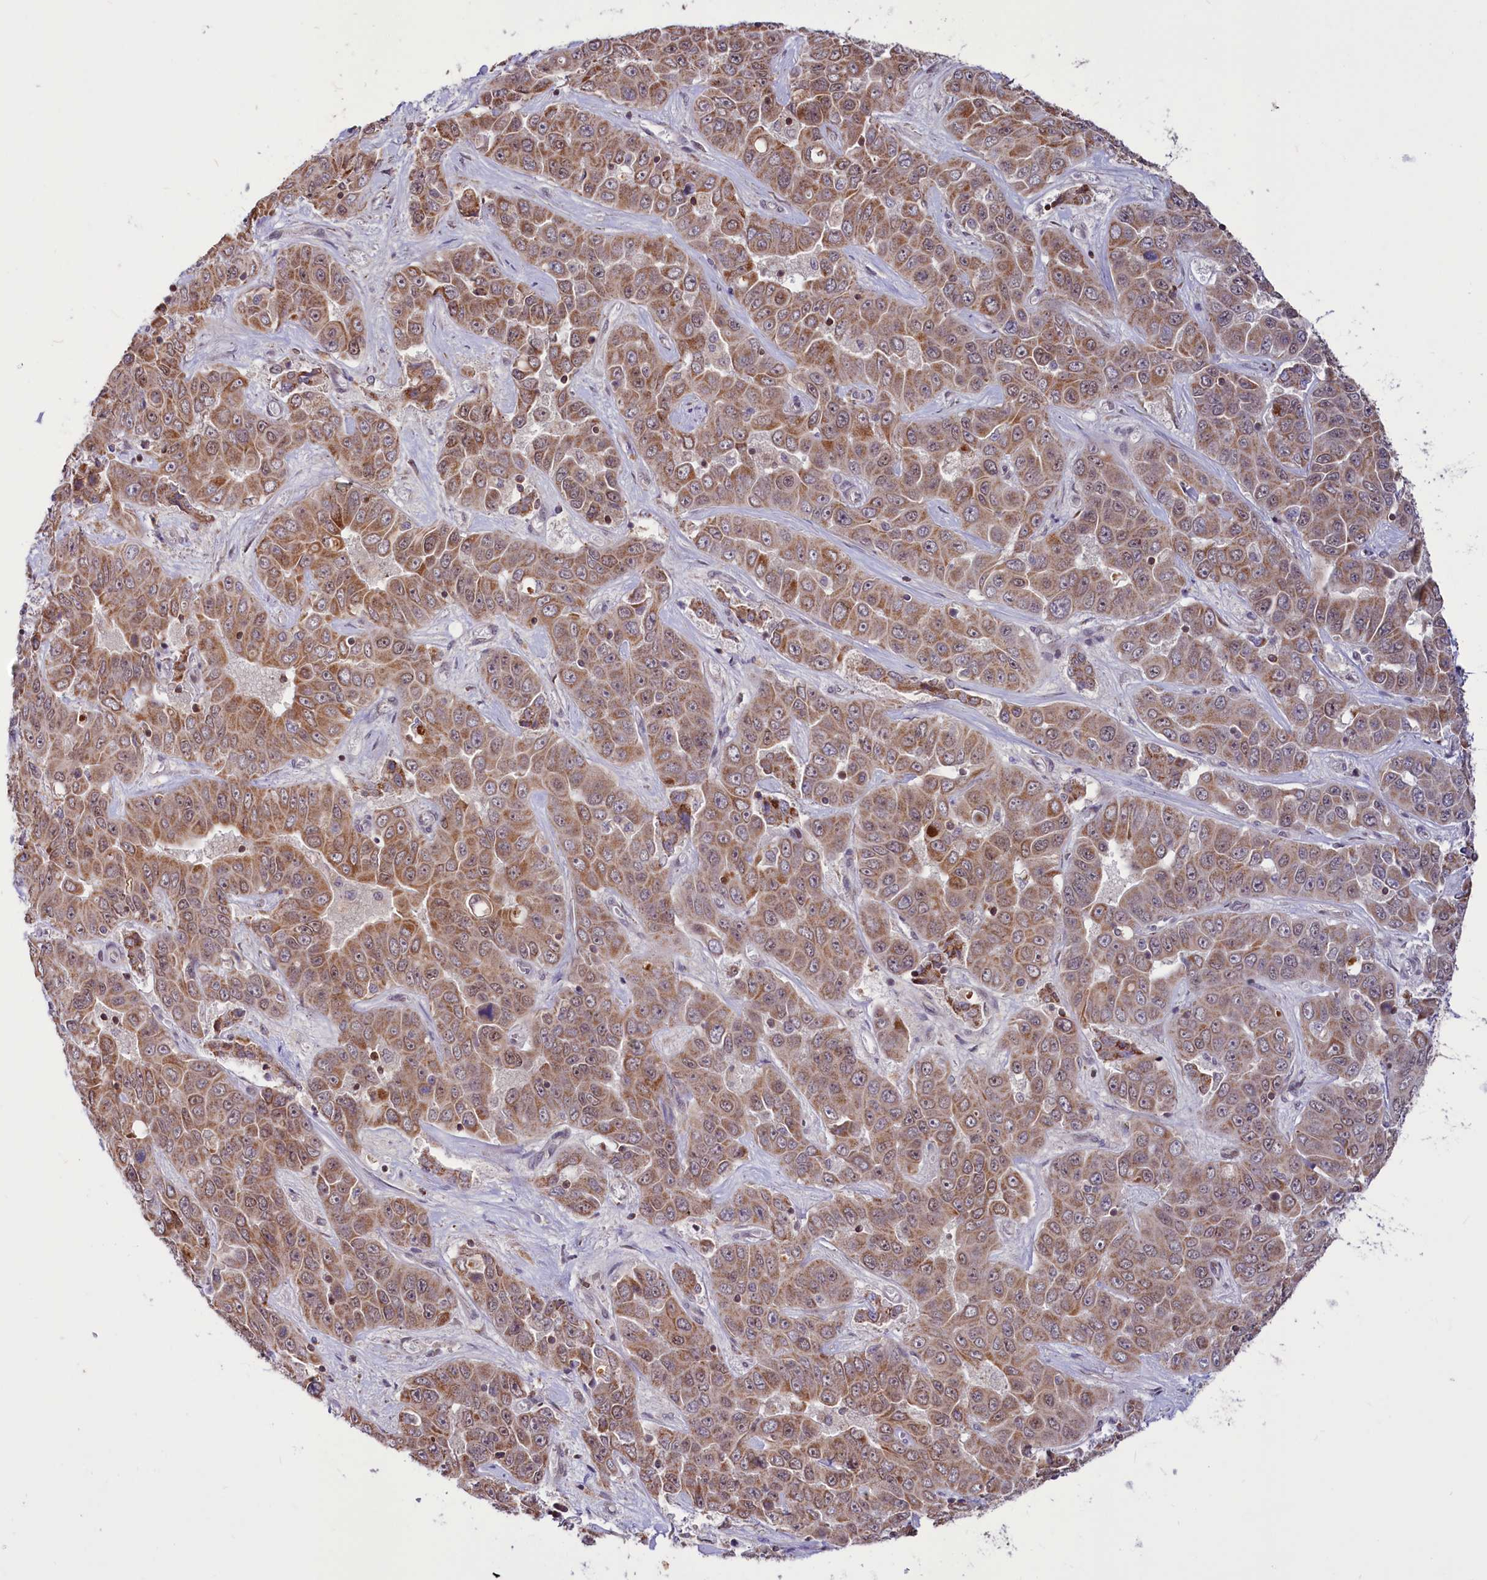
{"staining": {"intensity": "moderate", "quantity": ">75%", "location": "cytoplasmic/membranous"}, "tissue": "liver cancer", "cell_type": "Tumor cells", "image_type": "cancer", "snomed": [{"axis": "morphology", "description": "Cholangiocarcinoma"}, {"axis": "topography", "description": "Liver"}], "caption": "Approximately >75% of tumor cells in human liver cancer show moderate cytoplasmic/membranous protein staining as visualized by brown immunohistochemical staining.", "gene": "PHC3", "patient": {"sex": "female", "age": 52}}